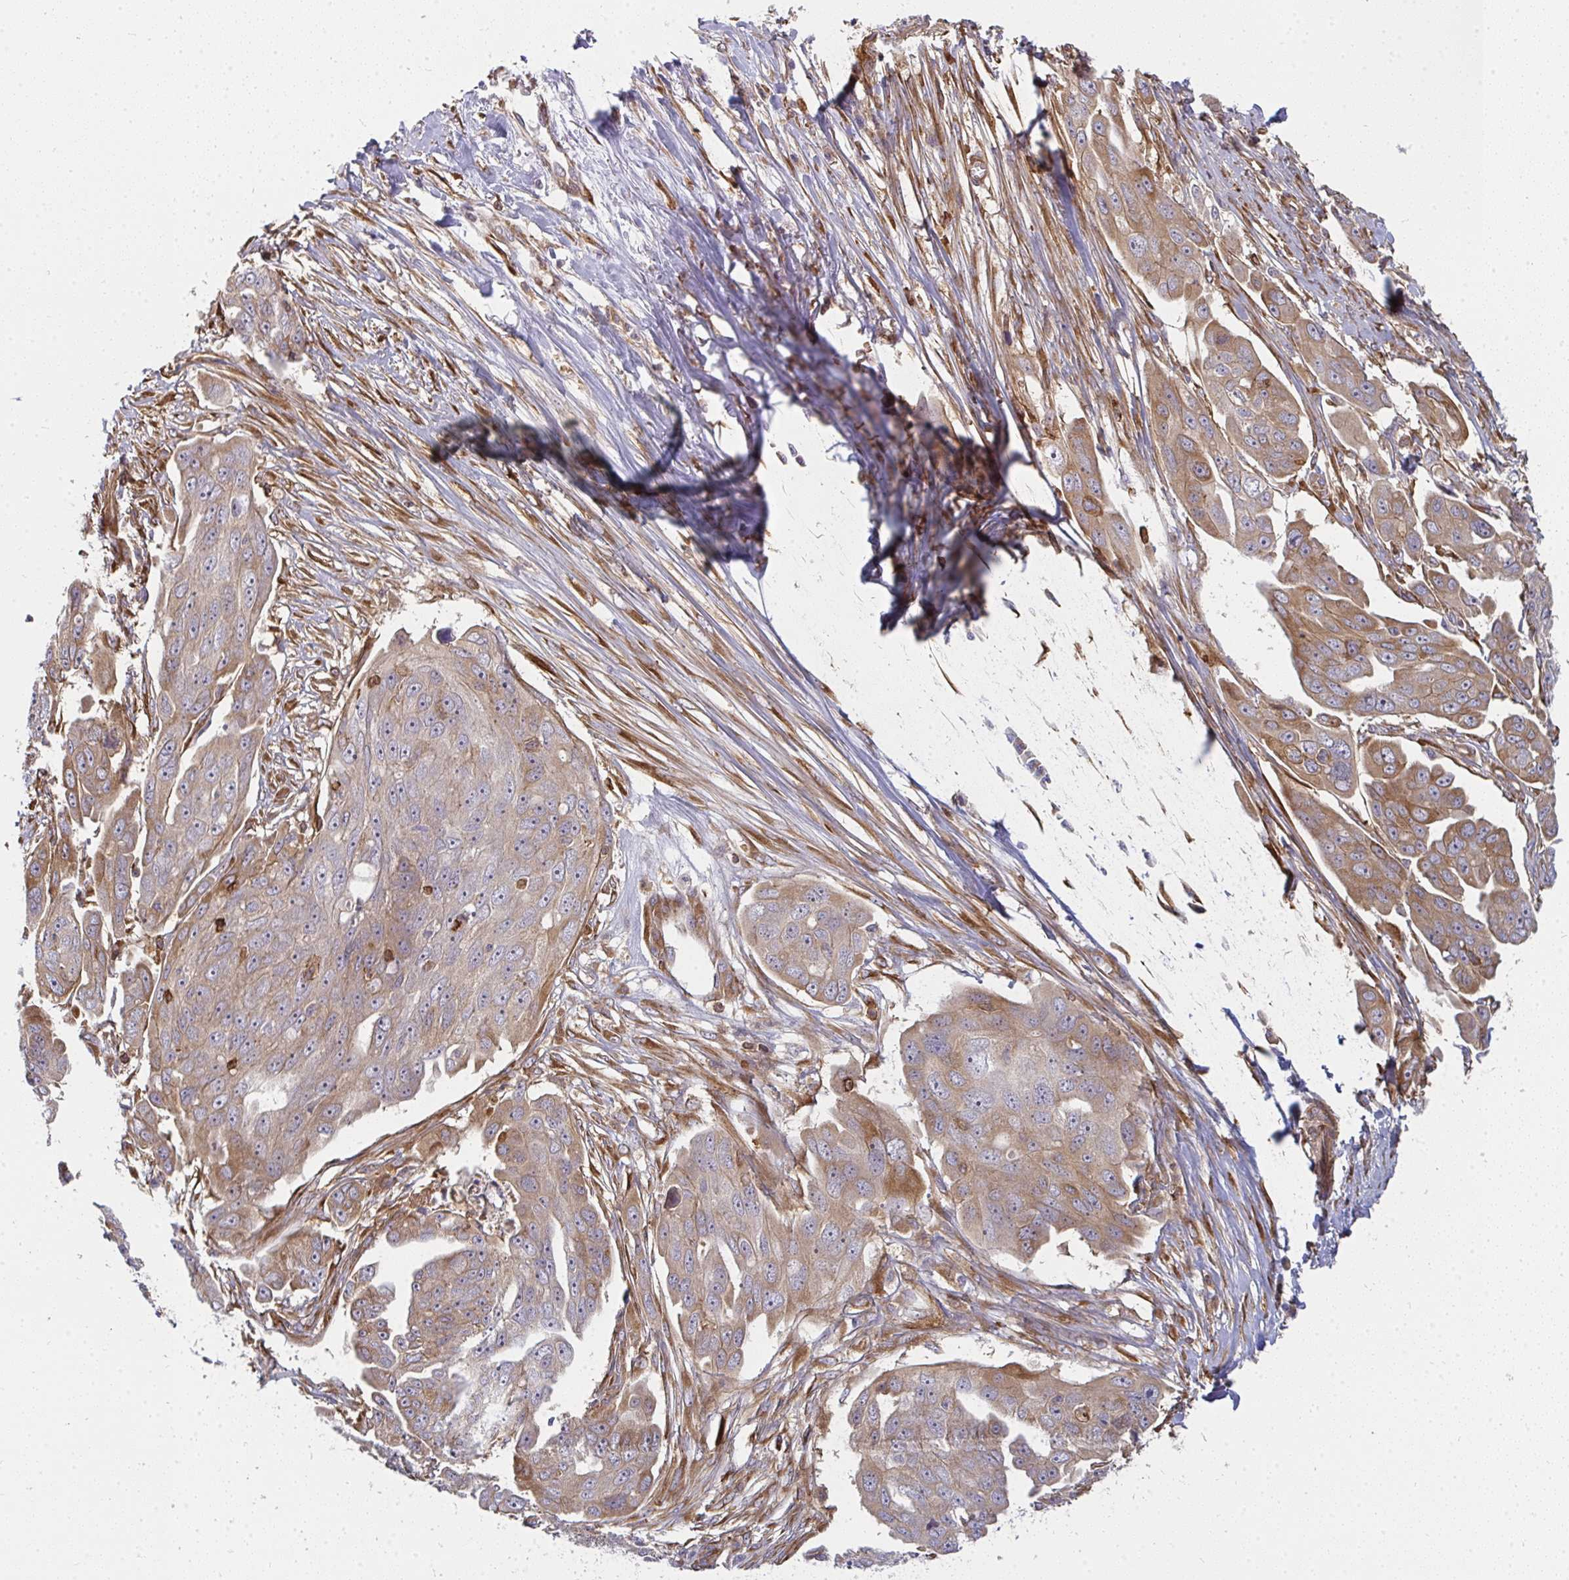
{"staining": {"intensity": "moderate", "quantity": "25%-75%", "location": "cytoplasmic/membranous"}, "tissue": "ovarian cancer", "cell_type": "Tumor cells", "image_type": "cancer", "snomed": [{"axis": "morphology", "description": "Carcinoma, endometroid"}, {"axis": "topography", "description": "Ovary"}], "caption": "Human ovarian cancer stained with a protein marker shows moderate staining in tumor cells.", "gene": "CSF3R", "patient": {"sex": "female", "age": 70}}